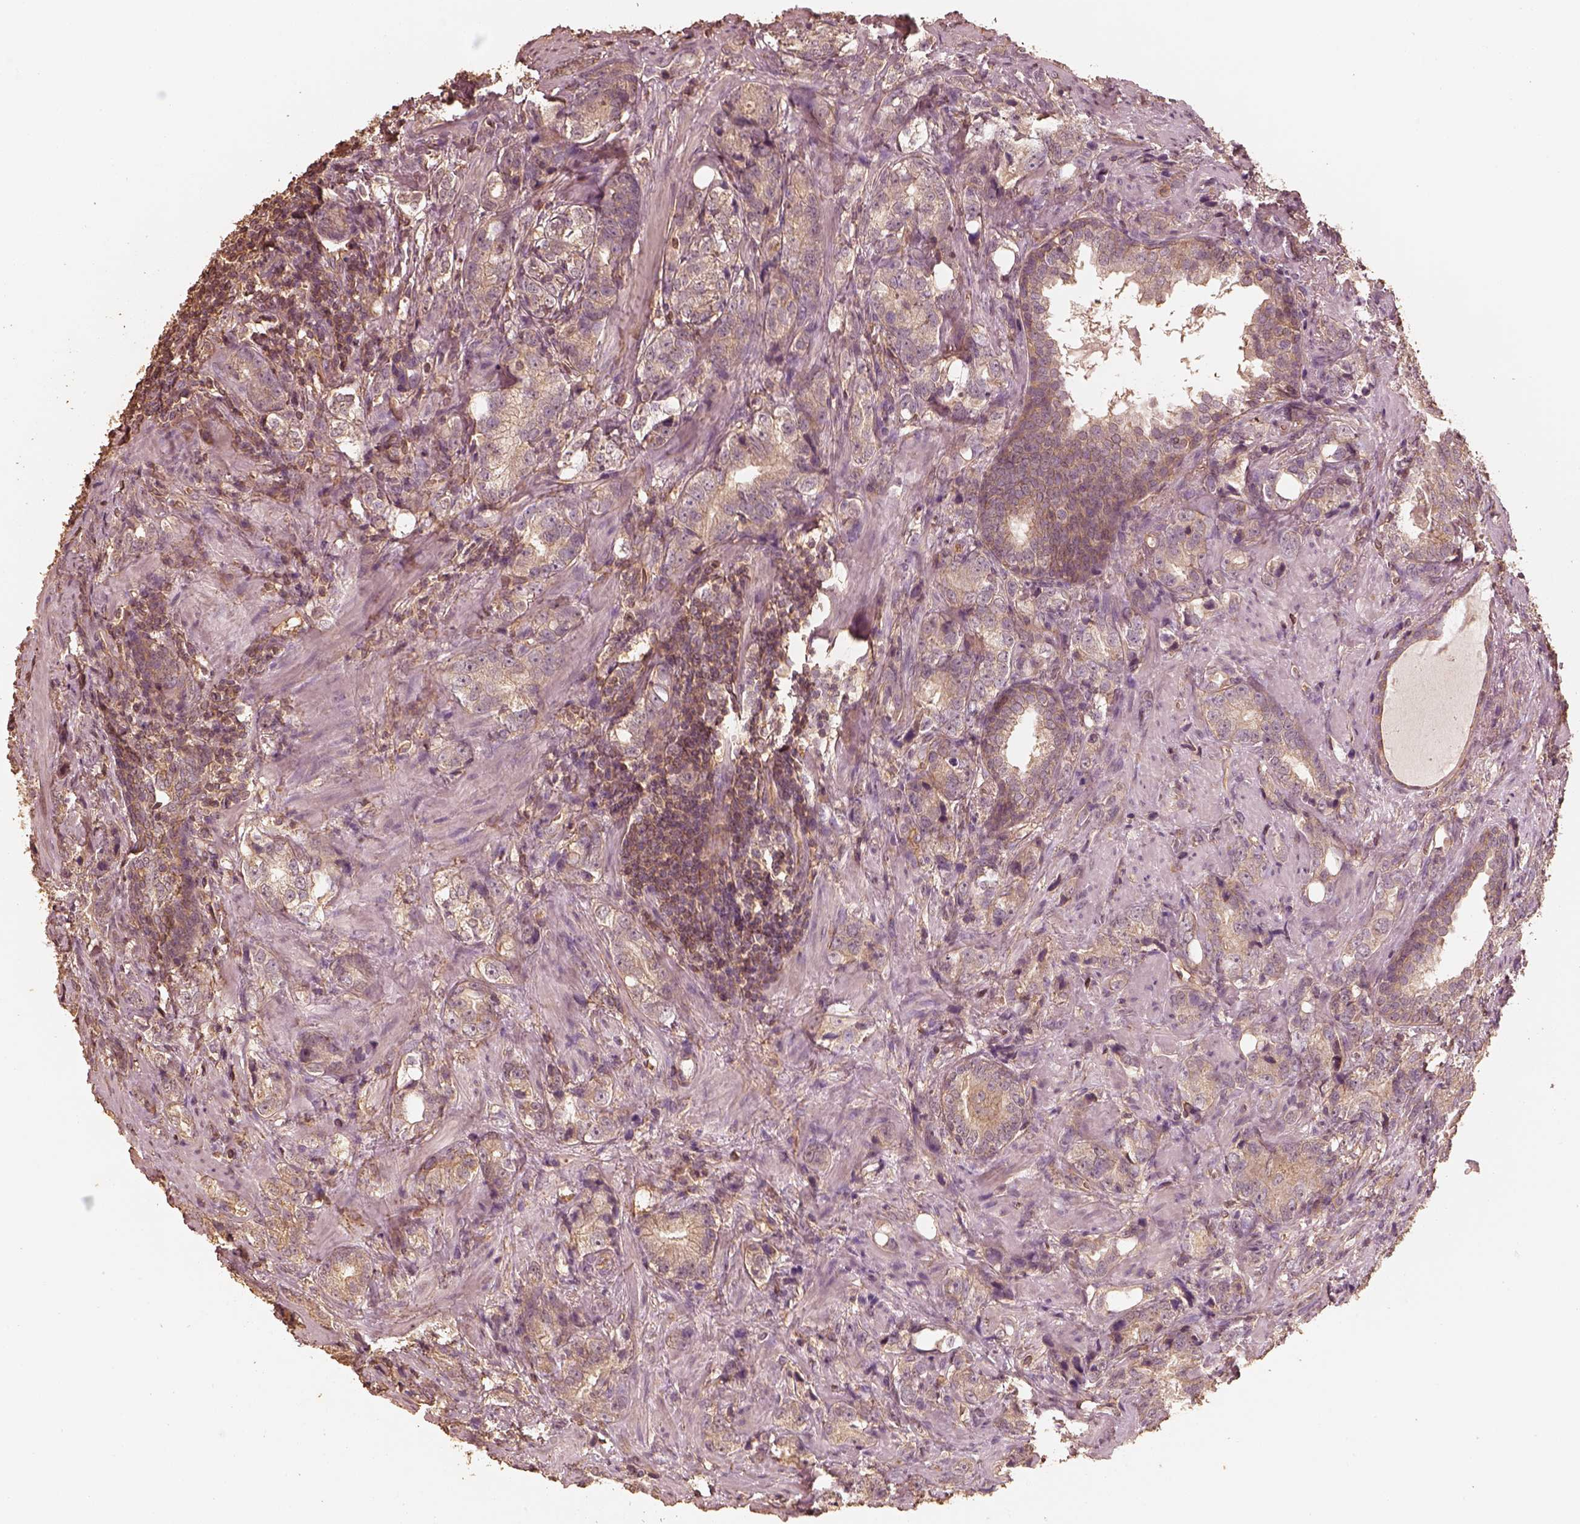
{"staining": {"intensity": "moderate", "quantity": "25%-75%", "location": "cytoplasmic/membranous"}, "tissue": "prostate cancer", "cell_type": "Tumor cells", "image_type": "cancer", "snomed": [{"axis": "morphology", "description": "Adenocarcinoma, NOS"}, {"axis": "topography", "description": "Prostate and seminal vesicle, NOS"}], "caption": "Moderate cytoplasmic/membranous positivity for a protein is present in about 25%-75% of tumor cells of prostate cancer (adenocarcinoma) using immunohistochemistry.", "gene": "WDR7", "patient": {"sex": "male", "age": 63}}